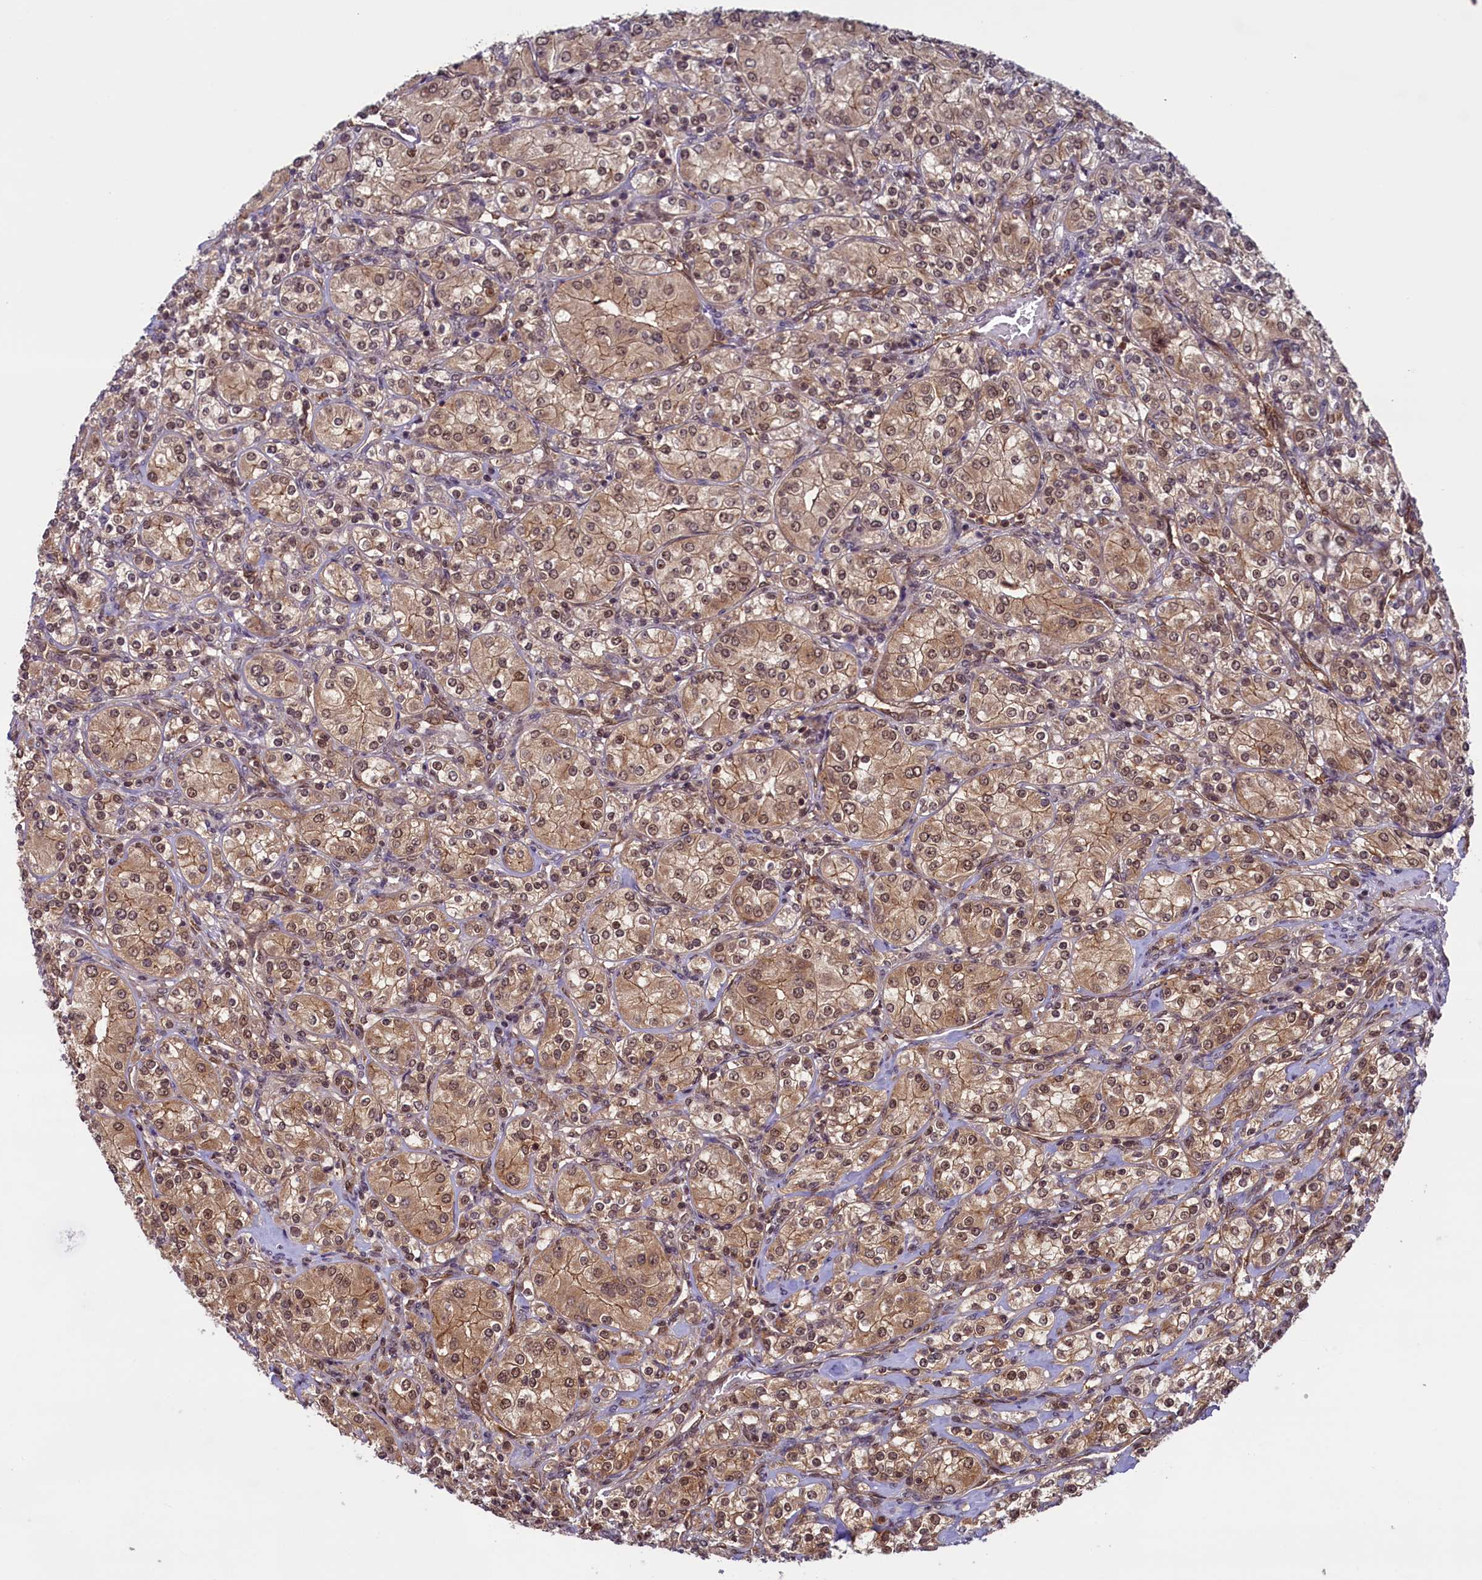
{"staining": {"intensity": "moderate", "quantity": ">75%", "location": "cytoplasmic/membranous,nuclear"}, "tissue": "renal cancer", "cell_type": "Tumor cells", "image_type": "cancer", "snomed": [{"axis": "morphology", "description": "Adenocarcinoma, NOS"}, {"axis": "topography", "description": "Kidney"}], "caption": "Protein positivity by immunohistochemistry (IHC) reveals moderate cytoplasmic/membranous and nuclear expression in approximately >75% of tumor cells in renal cancer (adenocarcinoma).", "gene": "SLC7A6OS", "patient": {"sex": "male", "age": 77}}